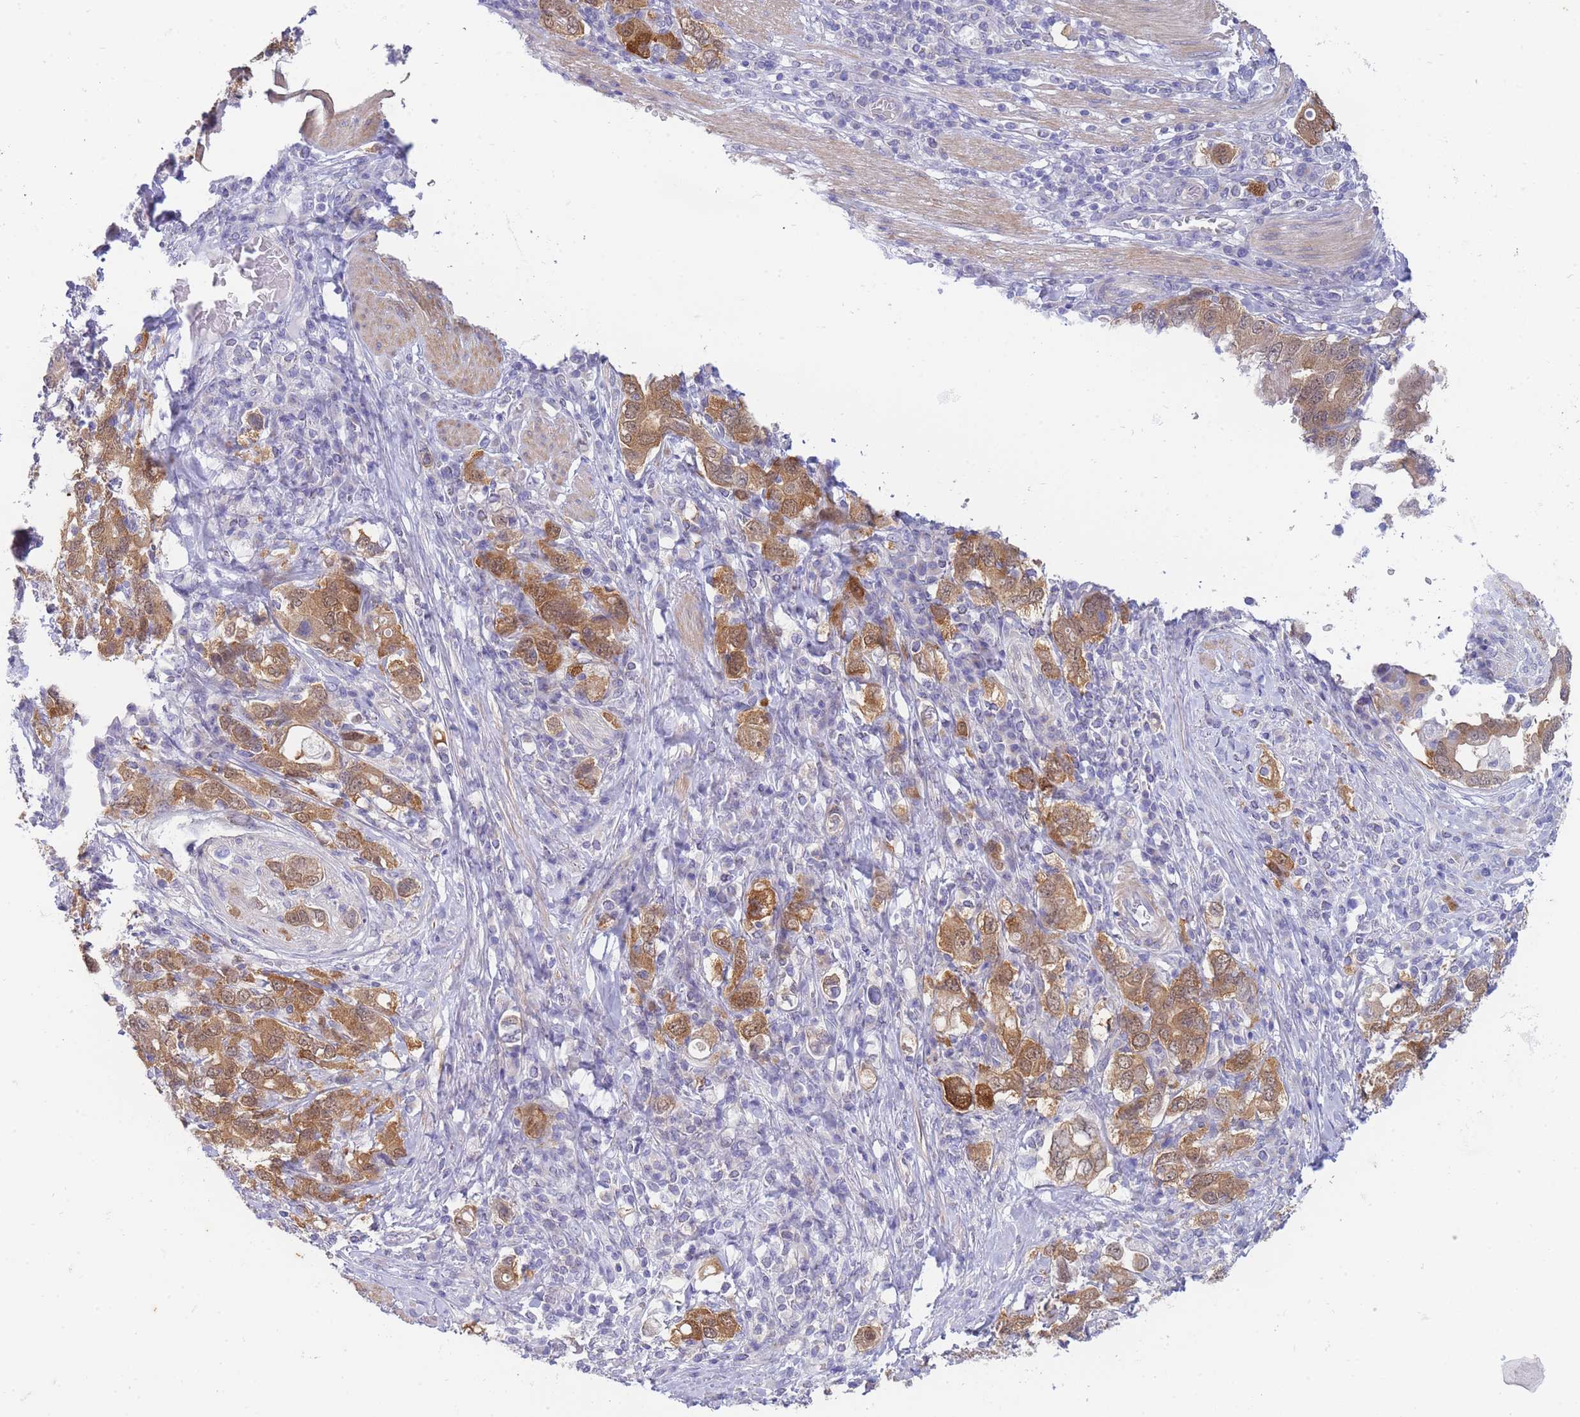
{"staining": {"intensity": "strong", "quantity": ">75%", "location": "cytoplasmic/membranous"}, "tissue": "stomach cancer", "cell_type": "Tumor cells", "image_type": "cancer", "snomed": [{"axis": "morphology", "description": "Adenocarcinoma, NOS"}, {"axis": "topography", "description": "Stomach, upper"}, {"axis": "topography", "description": "Stomach"}], "caption": "Stomach cancer stained with a protein marker reveals strong staining in tumor cells.", "gene": "SUGT1", "patient": {"sex": "male", "age": 62}}